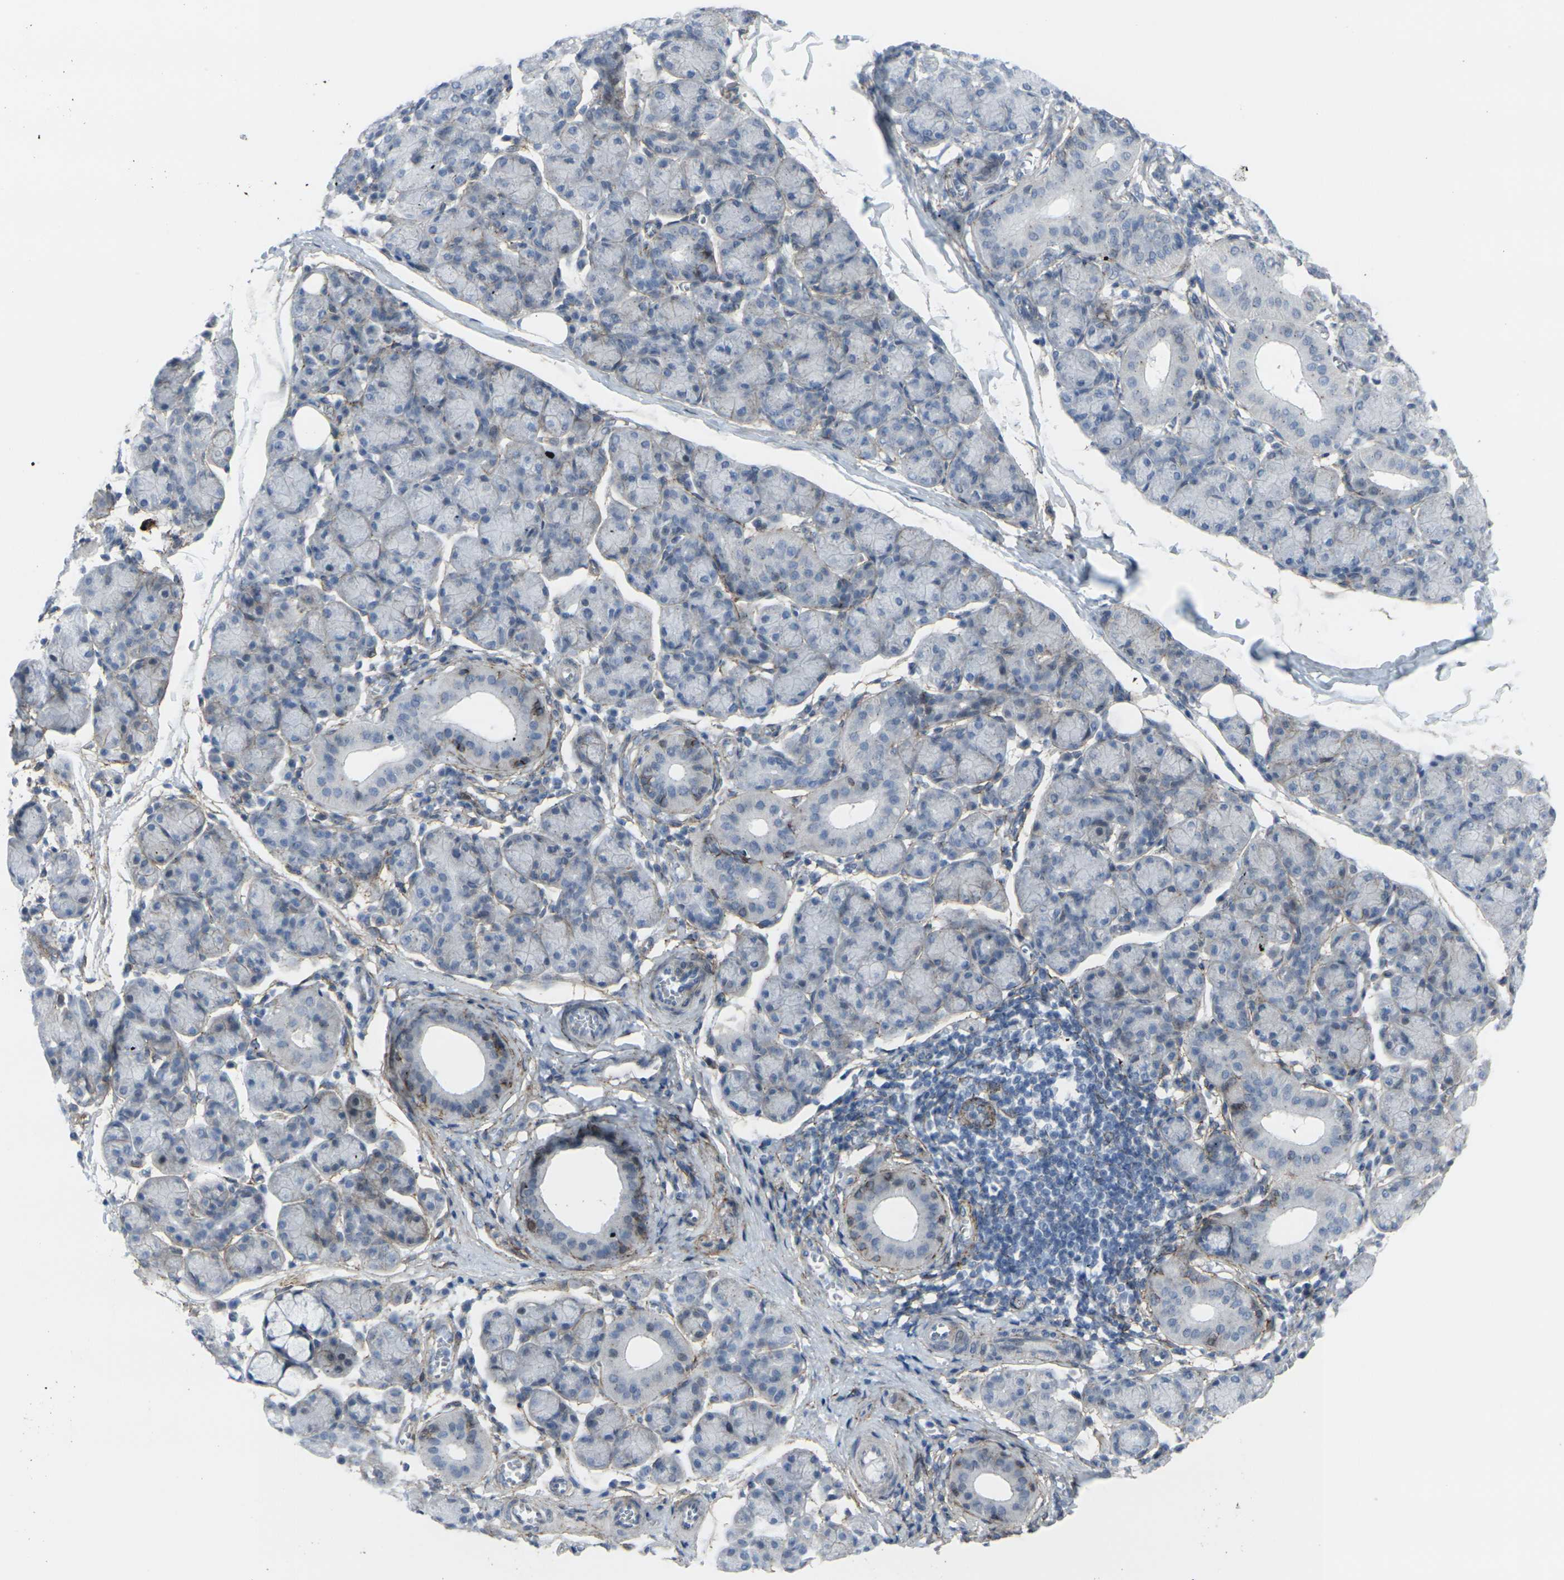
{"staining": {"intensity": "moderate", "quantity": "25%-75%", "location": "cytoplasmic/membranous"}, "tissue": "salivary gland", "cell_type": "Glandular cells", "image_type": "normal", "snomed": [{"axis": "morphology", "description": "Normal tissue, NOS"}, {"axis": "morphology", "description": "Inflammation, NOS"}, {"axis": "topography", "description": "Lymph node"}, {"axis": "topography", "description": "Salivary gland"}], "caption": "Immunohistochemistry (DAB (3,3'-diaminobenzidine)) staining of normal salivary gland shows moderate cytoplasmic/membranous protein staining in about 25%-75% of glandular cells. The staining is performed using DAB brown chromogen to label protein expression. The nuclei are counter-stained blue using hematoxylin.", "gene": "CDH11", "patient": {"sex": "male", "age": 3}}